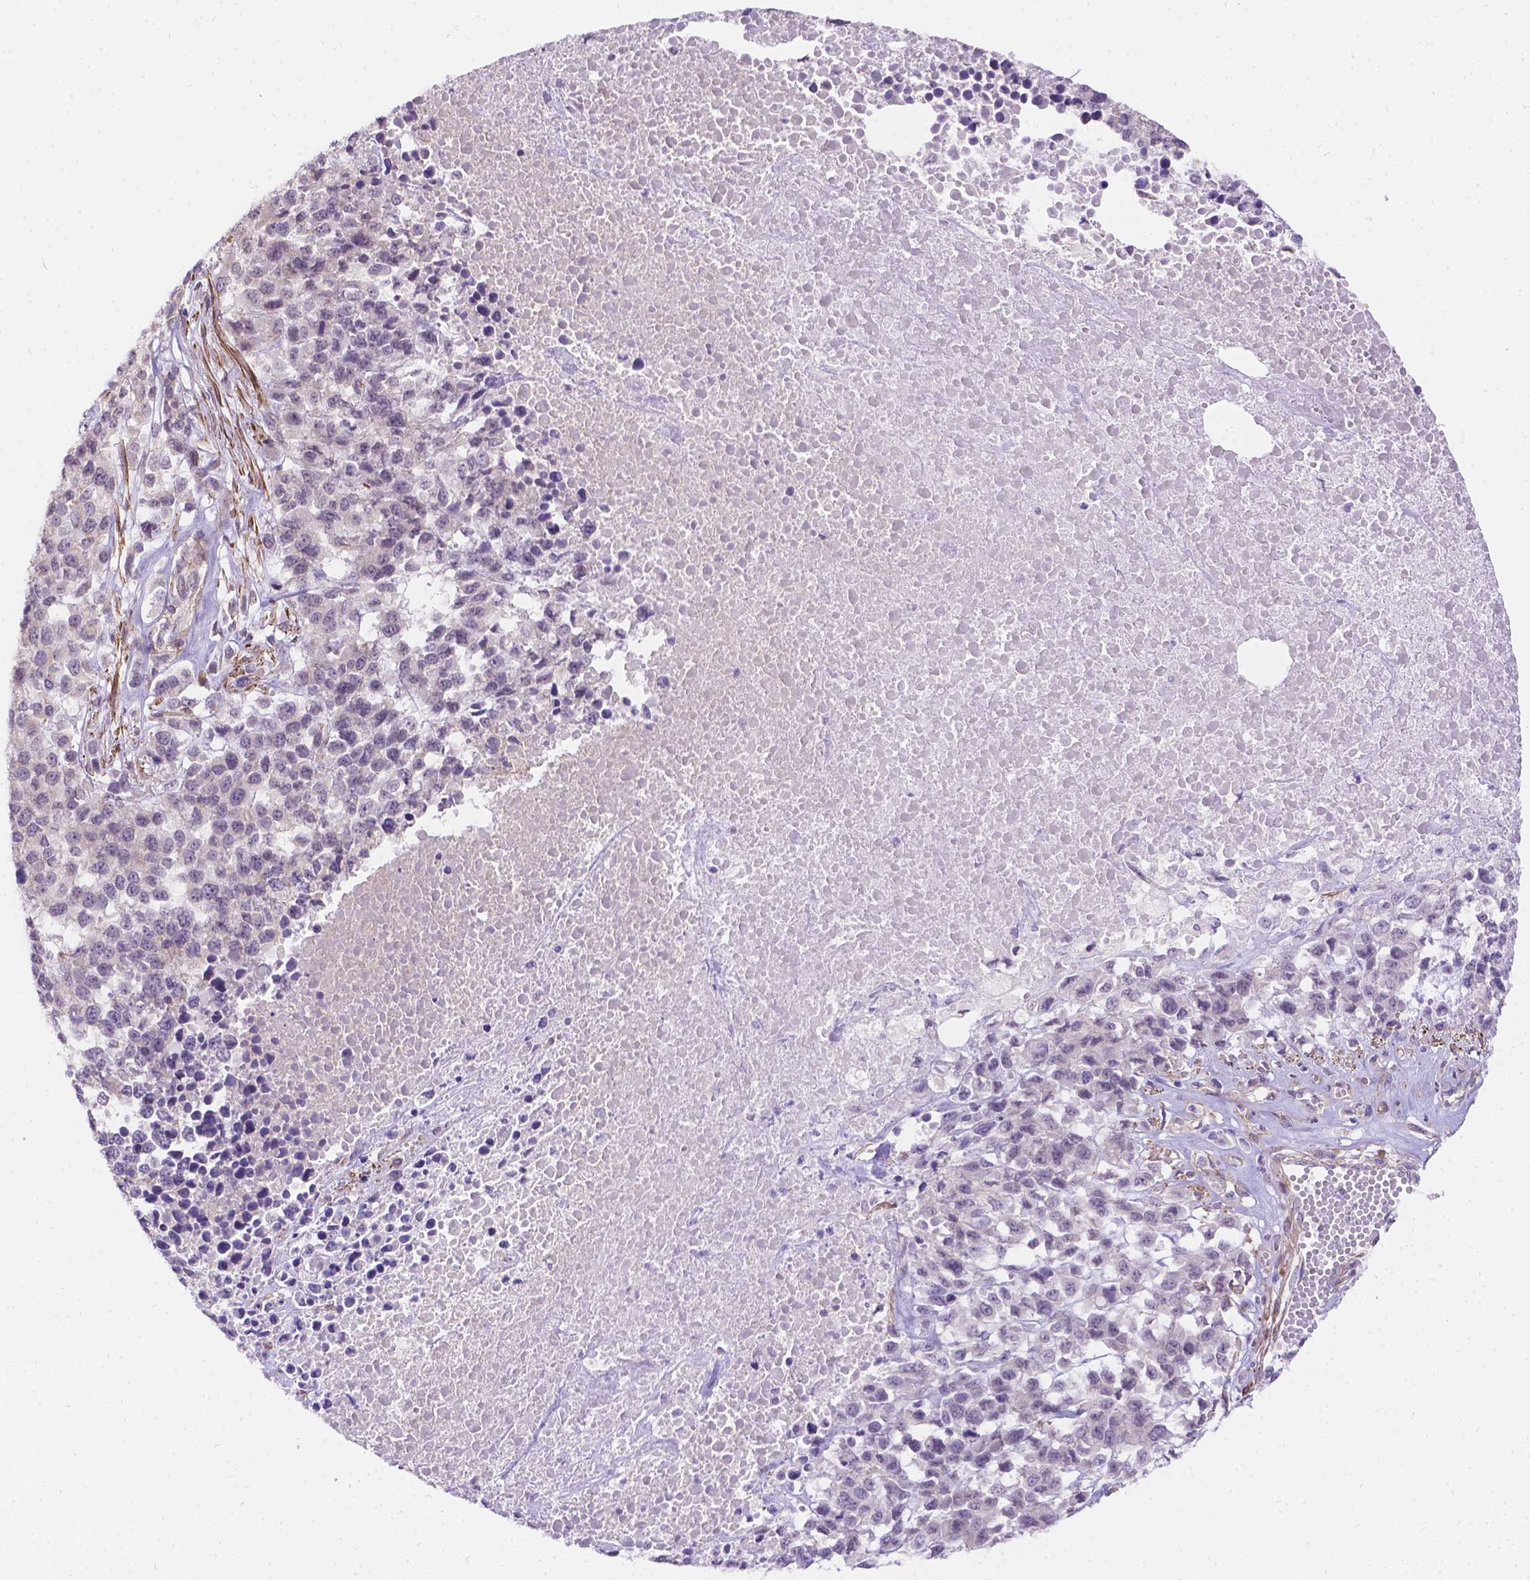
{"staining": {"intensity": "negative", "quantity": "none", "location": "none"}, "tissue": "melanoma", "cell_type": "Tumor cells", "image_type": "cancer", "snomed": [{"axis": "morphology", "description": "Malignant melanoma, Metastatic site"}, {"axis": "topography", "description": "Skin"}], "caption": "Tumor cells show no significant positivity in melanoma. (DAB immunohistochemistry (IHC), high magnification).", "gene": "PALS1", "patient": {"sex": "male", "age": 84}}